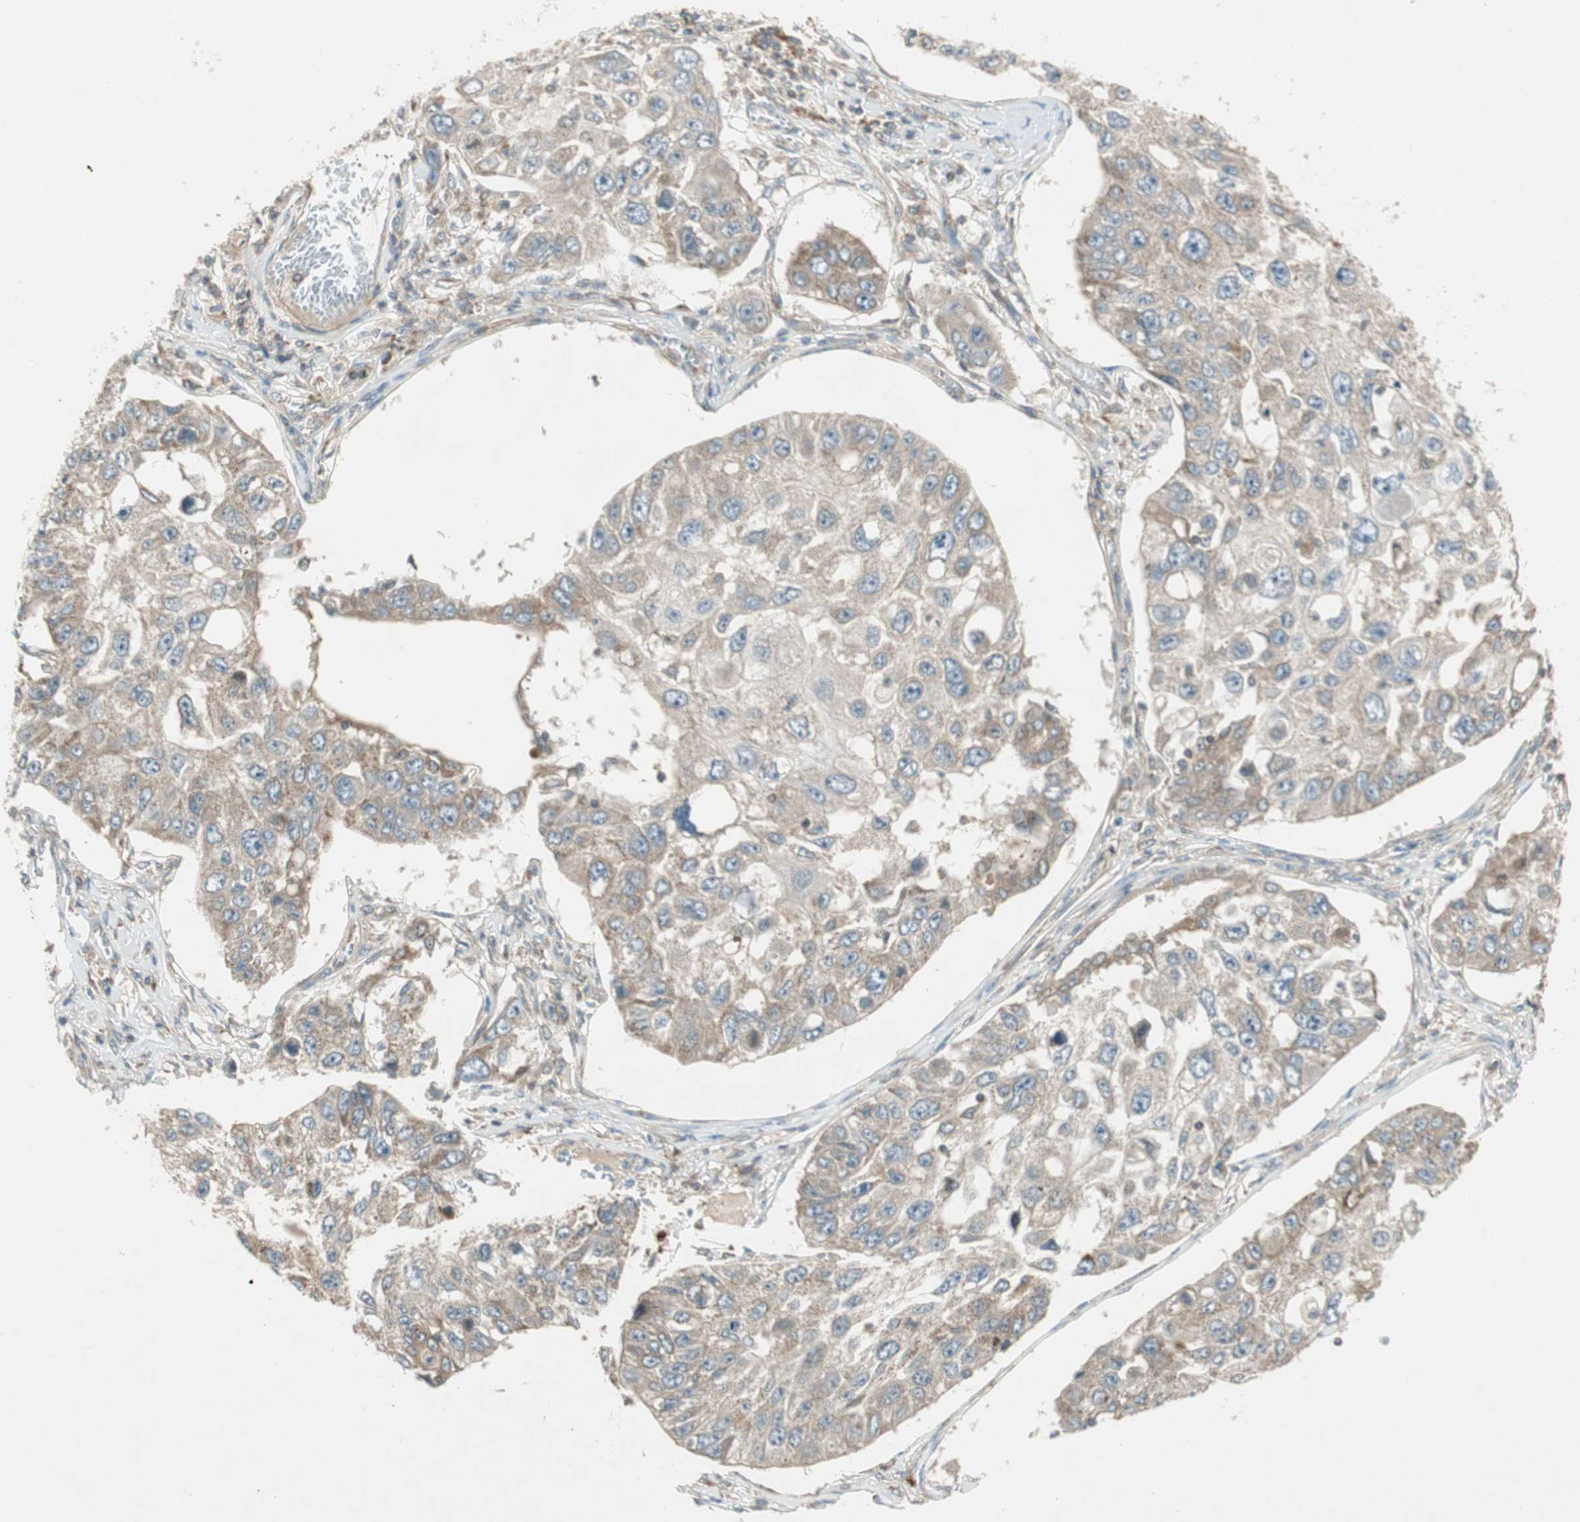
{"staining": {"intensity": "weak", "quantity": ">75%", "location": "cytoplasmic/membranous"}, "tissue": "lung cancer", "cell_type": "Tumor cells", "image_type": "cancer", "snomed": [{"axis": "morphology", "description": "Squamous cell carcinoma, NOS"}, {"axis": "topography", "description": "Lung"}], "caption": "Tumor cells demonstrate low levels of weak cytoplasmic/membranous expression in approximately >75% of cells in lung squamous cell carcinoma.", "gene": "CHADL", "patient": {"sex": "male", "age": 71}}